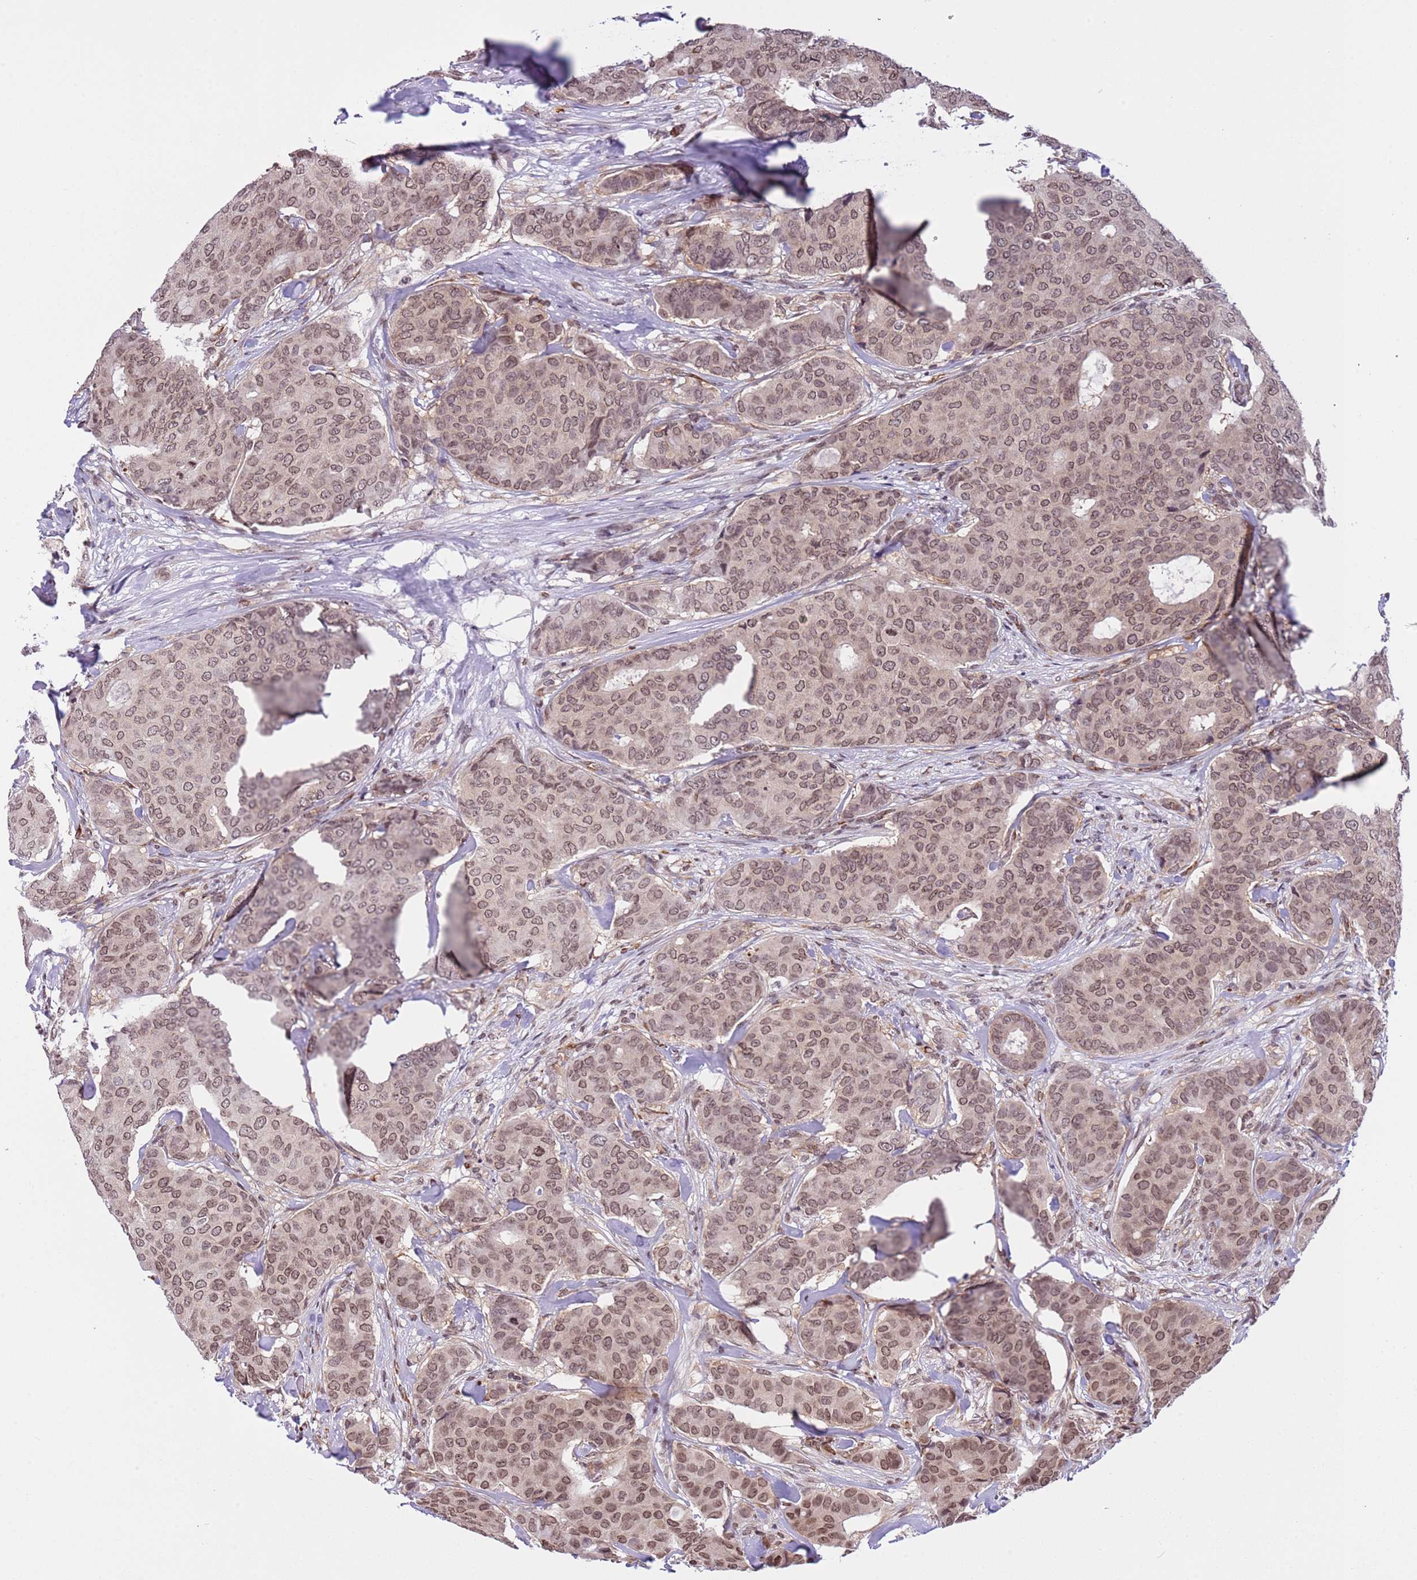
{"staining": {"intensity": "moderate", "quantity": ">75%", "location": "nuclear"}, "tissue": "breast cancer", "cell_type": "Tumor cells", "image_type": "cancer", "snomed": [{"axis": "morphology", "description": "Duct carcinoma"}, {"axis": "topography", "description": "Breast"}], "caption": "DAB (3,3'-diaminobenzidine) immunohistochemical staining of human breast cancer shows moderate nuclear protein expression in about >75% of tumor cells.", "gene": "NRIP1", "patient": {"sex": "female", "age": 75}}